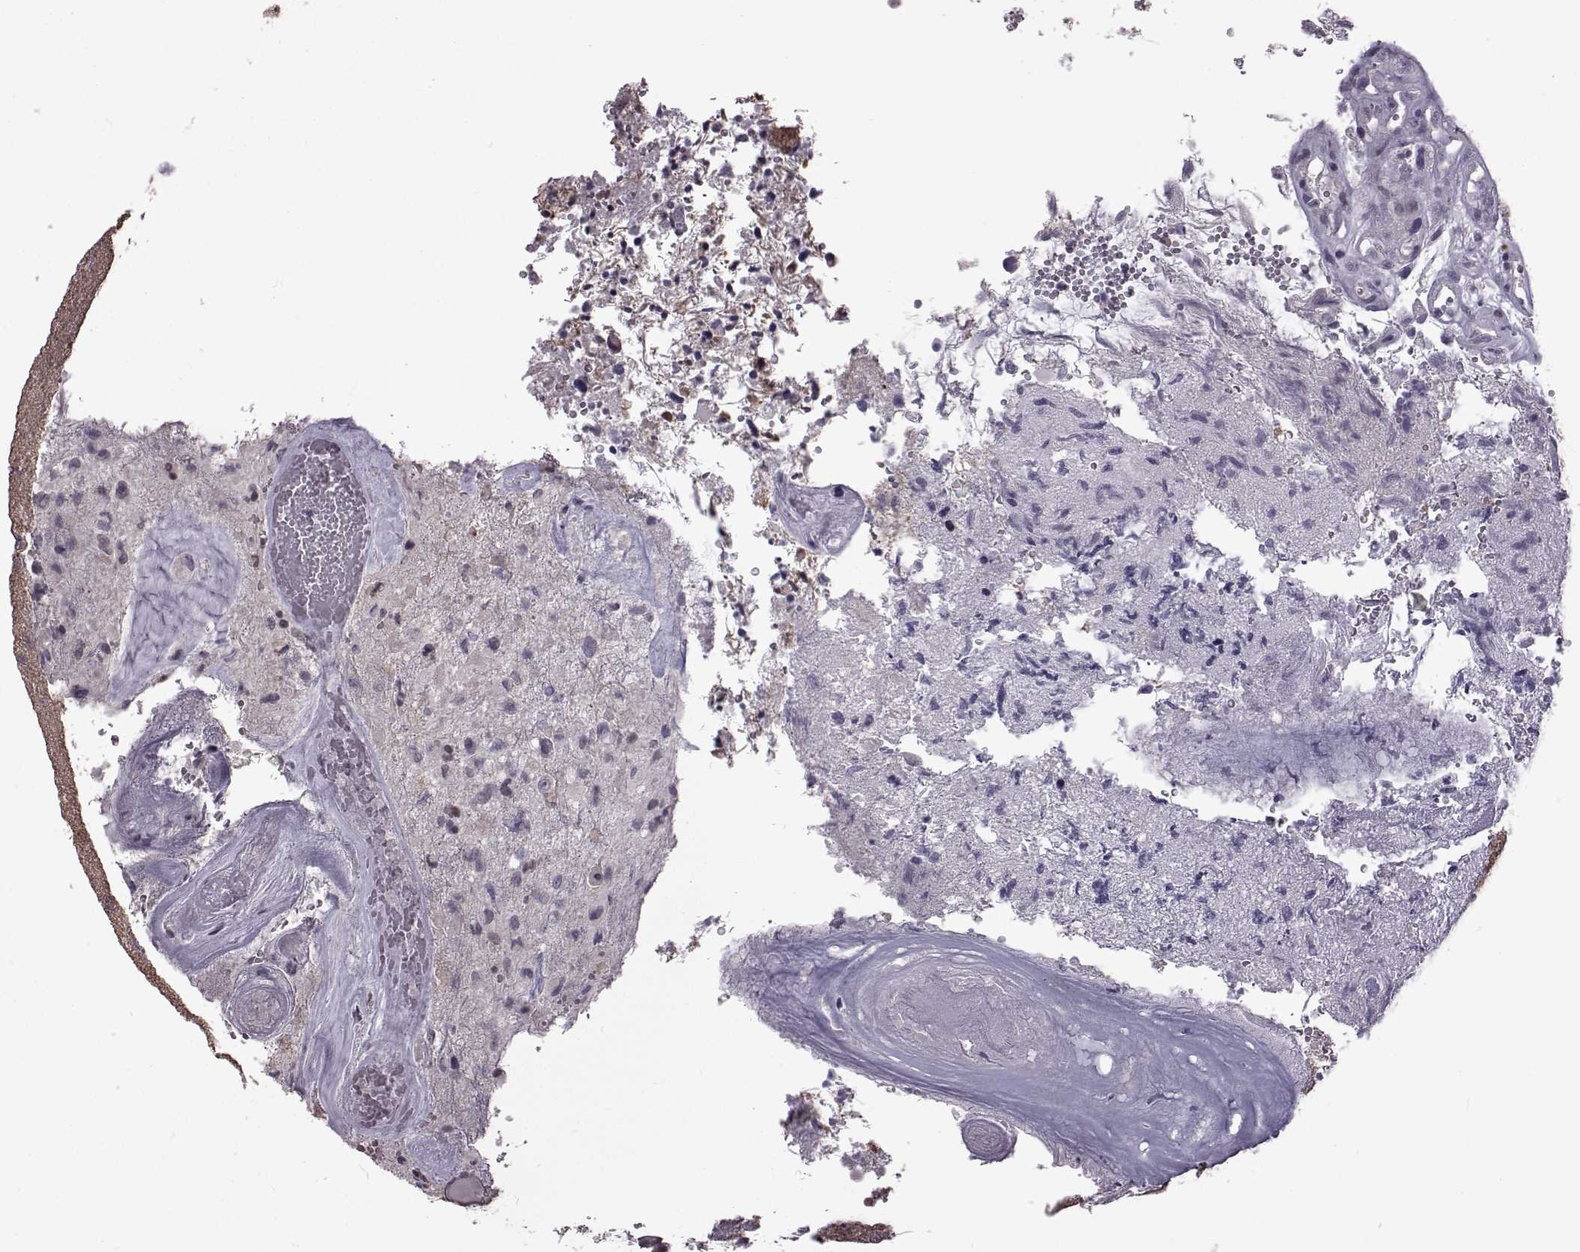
{"staining": {"intensity": "negative", "quantity": "none", "location": "none"}, "tissue": "glioma", "cell_type": "Tumor cells", "image_type": "cancer", "snomed": [{"axis": "morphology", "description": "Glioma, malignant, High grade"}, {"axis": "topography", "description": "Brain"}], "caption": "Photomicrograph shows no significant protein staining in tumor cells of malignant glioma (high-grade).", "gene": "GAL", "patient": {"sex": "female", "age": 71}}